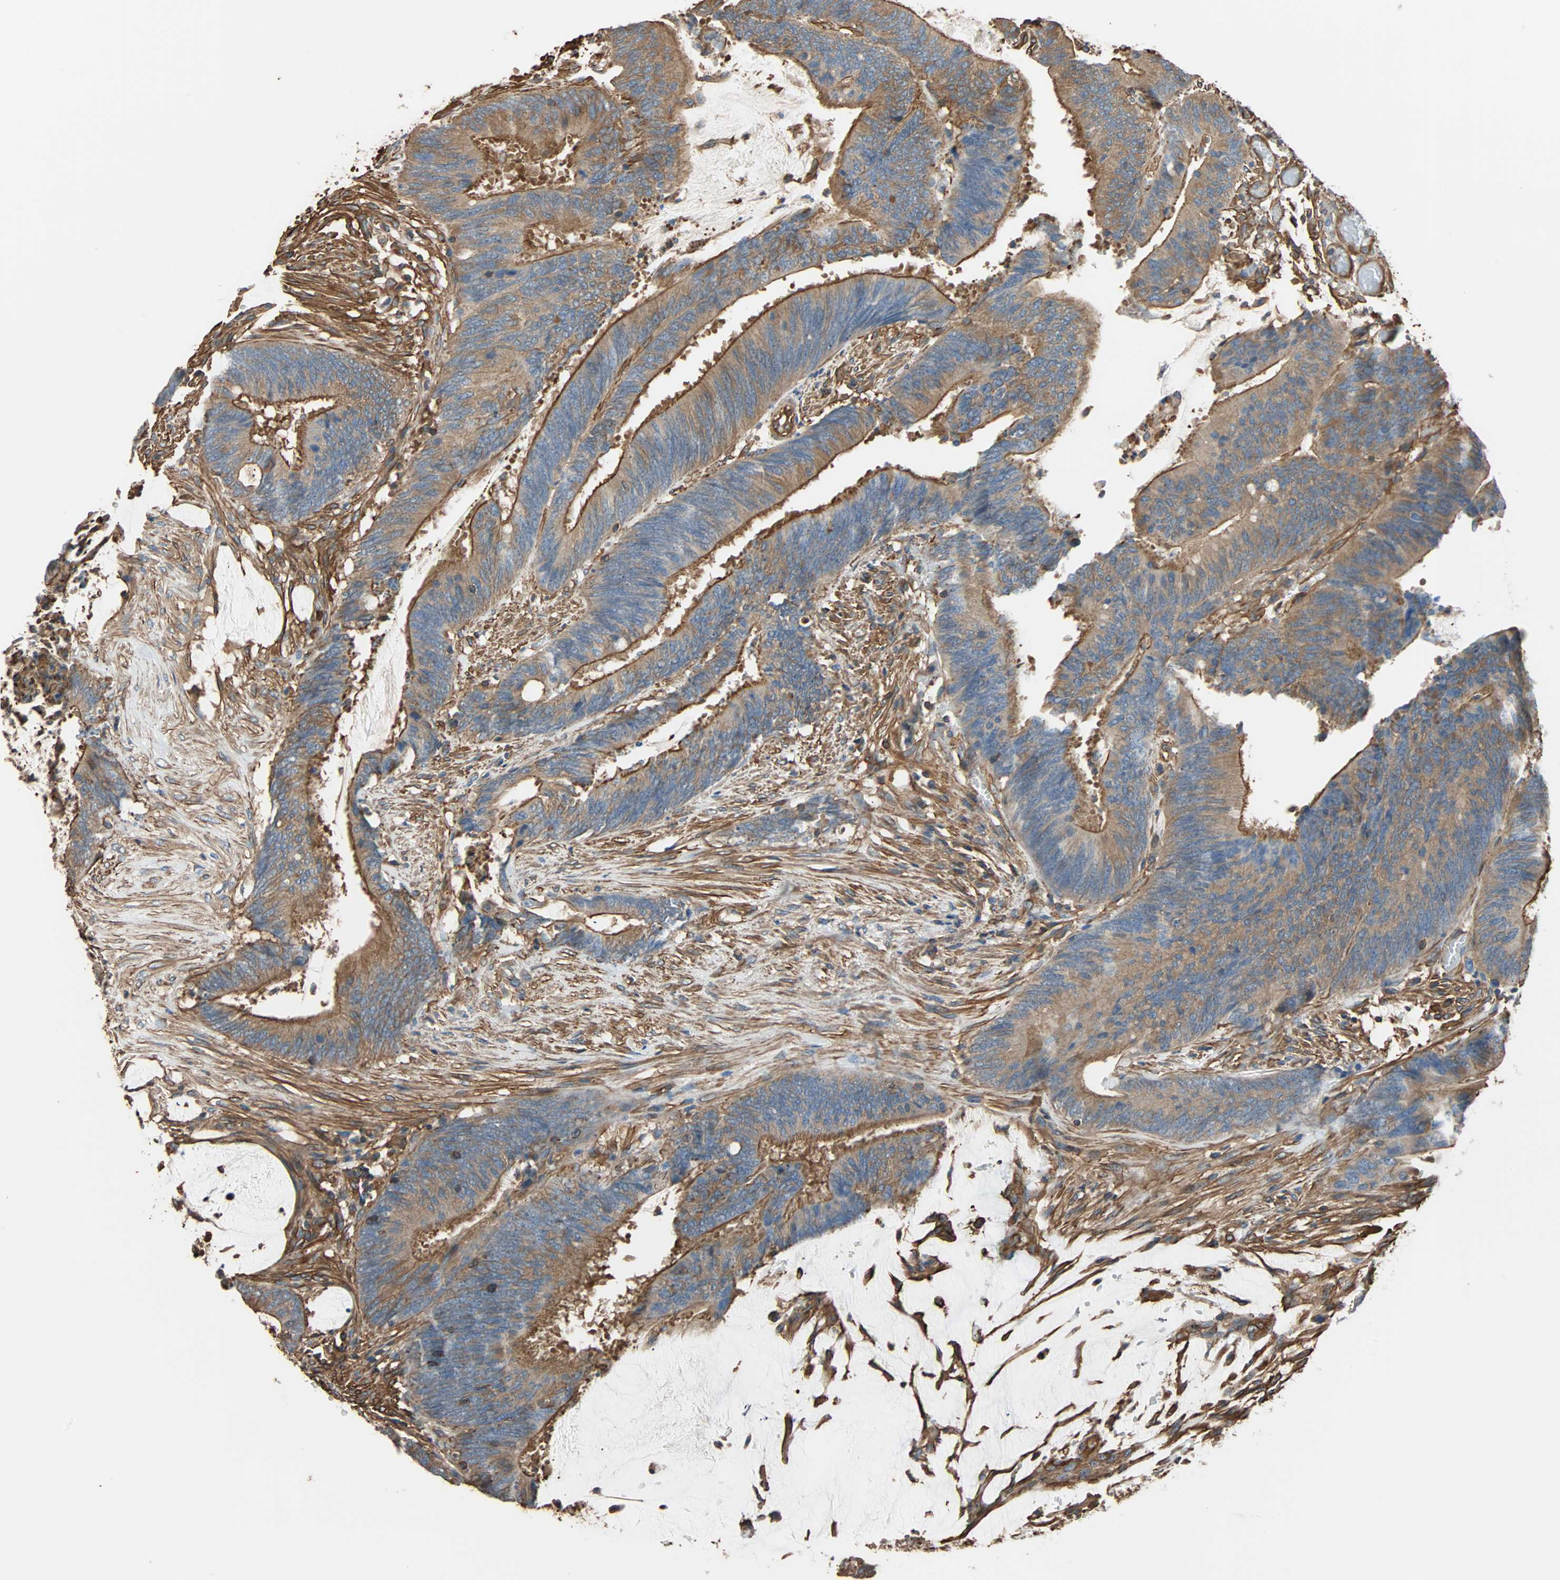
{"staining": {"intensity": "moderate", "quantity": ">75%", "location": "cytoplasmic/membranous"}, "tissue": "colorectal cancer", "cell_type": "Tumor cells", "image_type": "cancer", "snomed": [{"axis": "morphology", "description": "Adenocarcinoma, NOS"}, {"axis": "topography", "description": "Rectum"}], "caption": "Colorectal adenocarcinoma tissue reveals moderate cytoplasmic/membranous staining in approximately >75% of tumor cells, visualized by immunohistochemistry.", "gene": "GALNT10", "patient": {"sex": "female", "age": 66}}